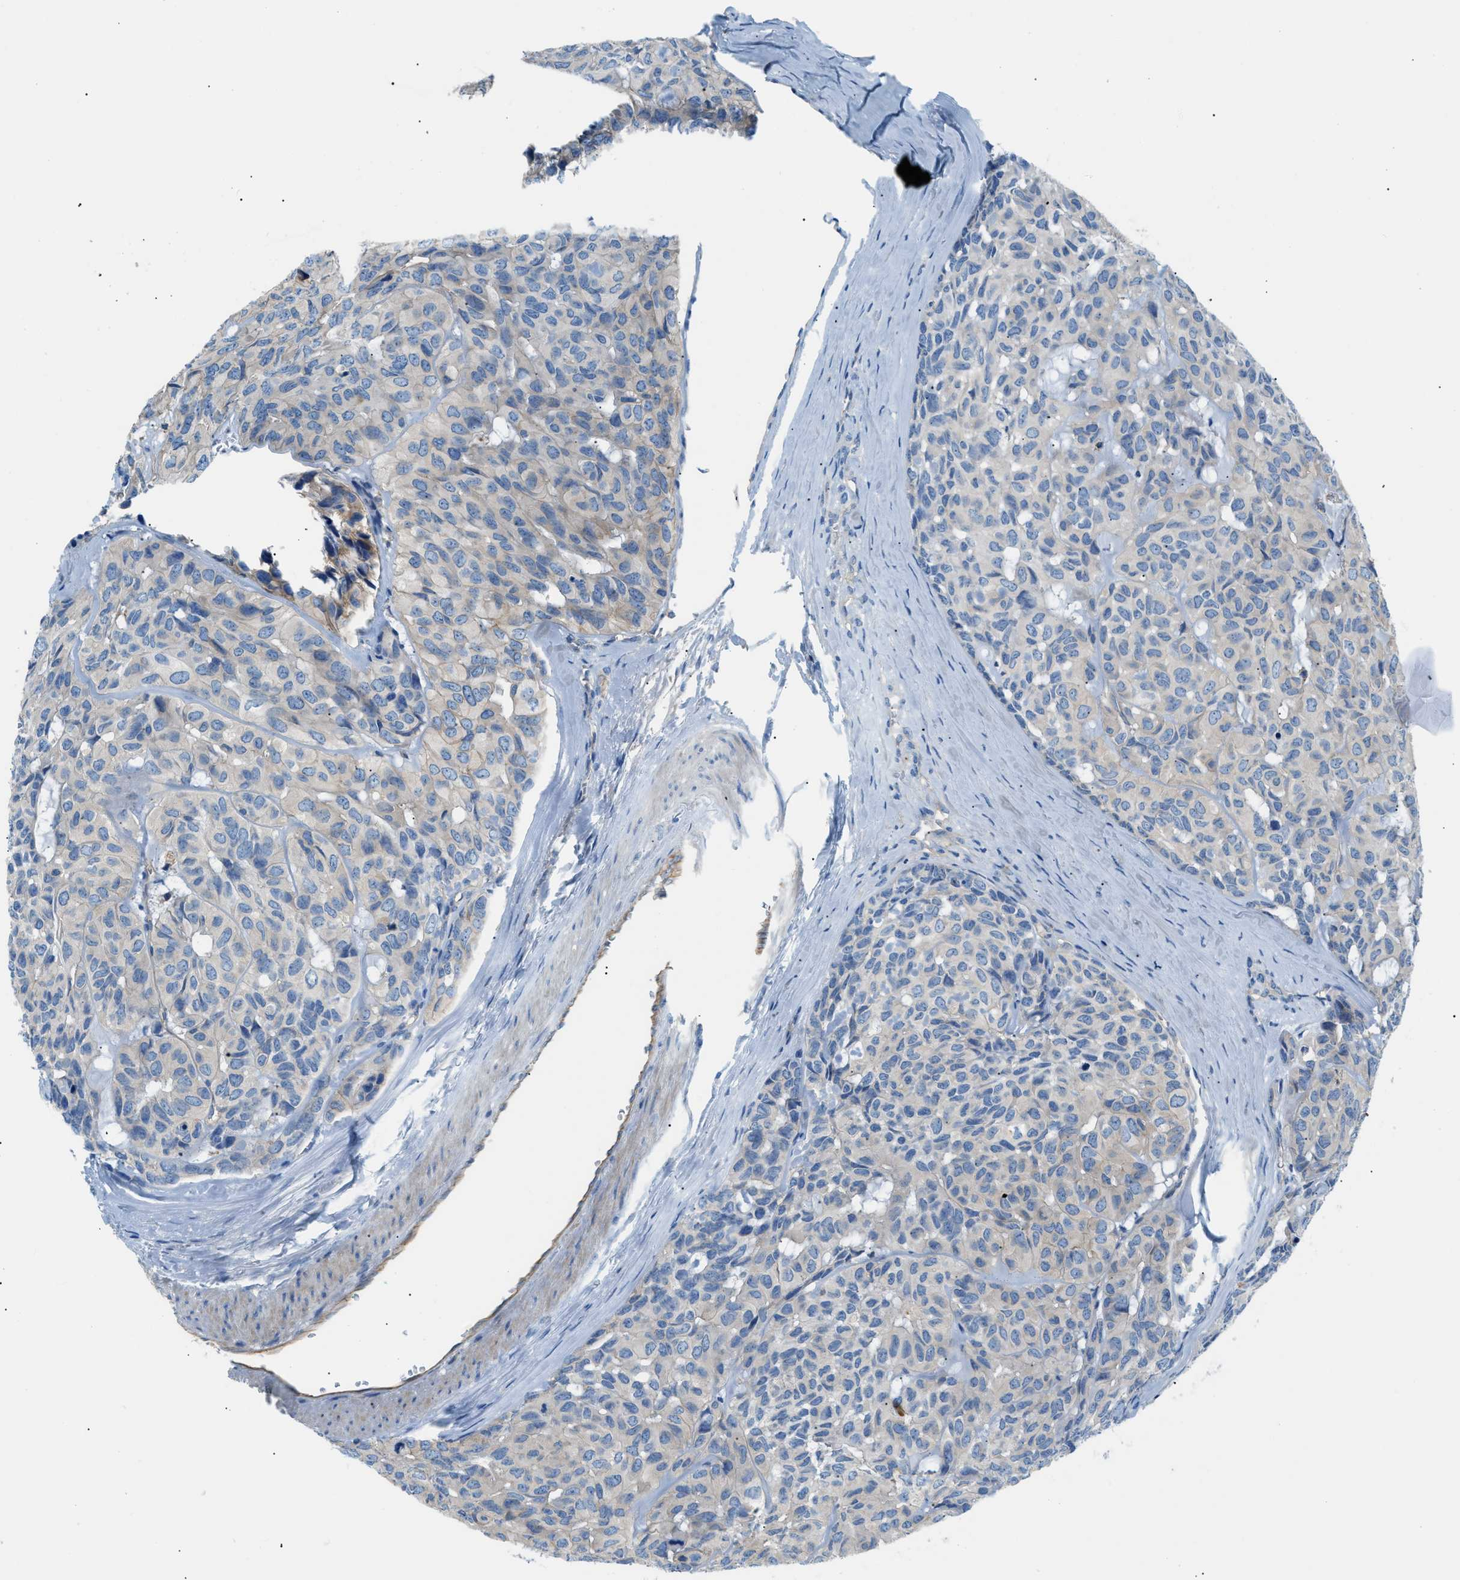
{"staining": {"intensity": "negative", "quantity": "none", "location": "none"}, "tissue": "head and neck cancer", "cell_type": "Tumor cells", "image_type": "cancer", "snomed": [{"axis": "morphology", "description": "Adenocarcinoma, NOS"}, {"axis": "topography", "description": "Salivary gland, NOS"}, {"axis": "topography", "description": "Head-Neck"}], "caption": "Adenocarcinoma (head and neck) stained for a protein using immunohistochemistry demonstrates no positivity tumor cells.", "gene": "ORAI1", "patient": {"sex": "female", "age": 76}}